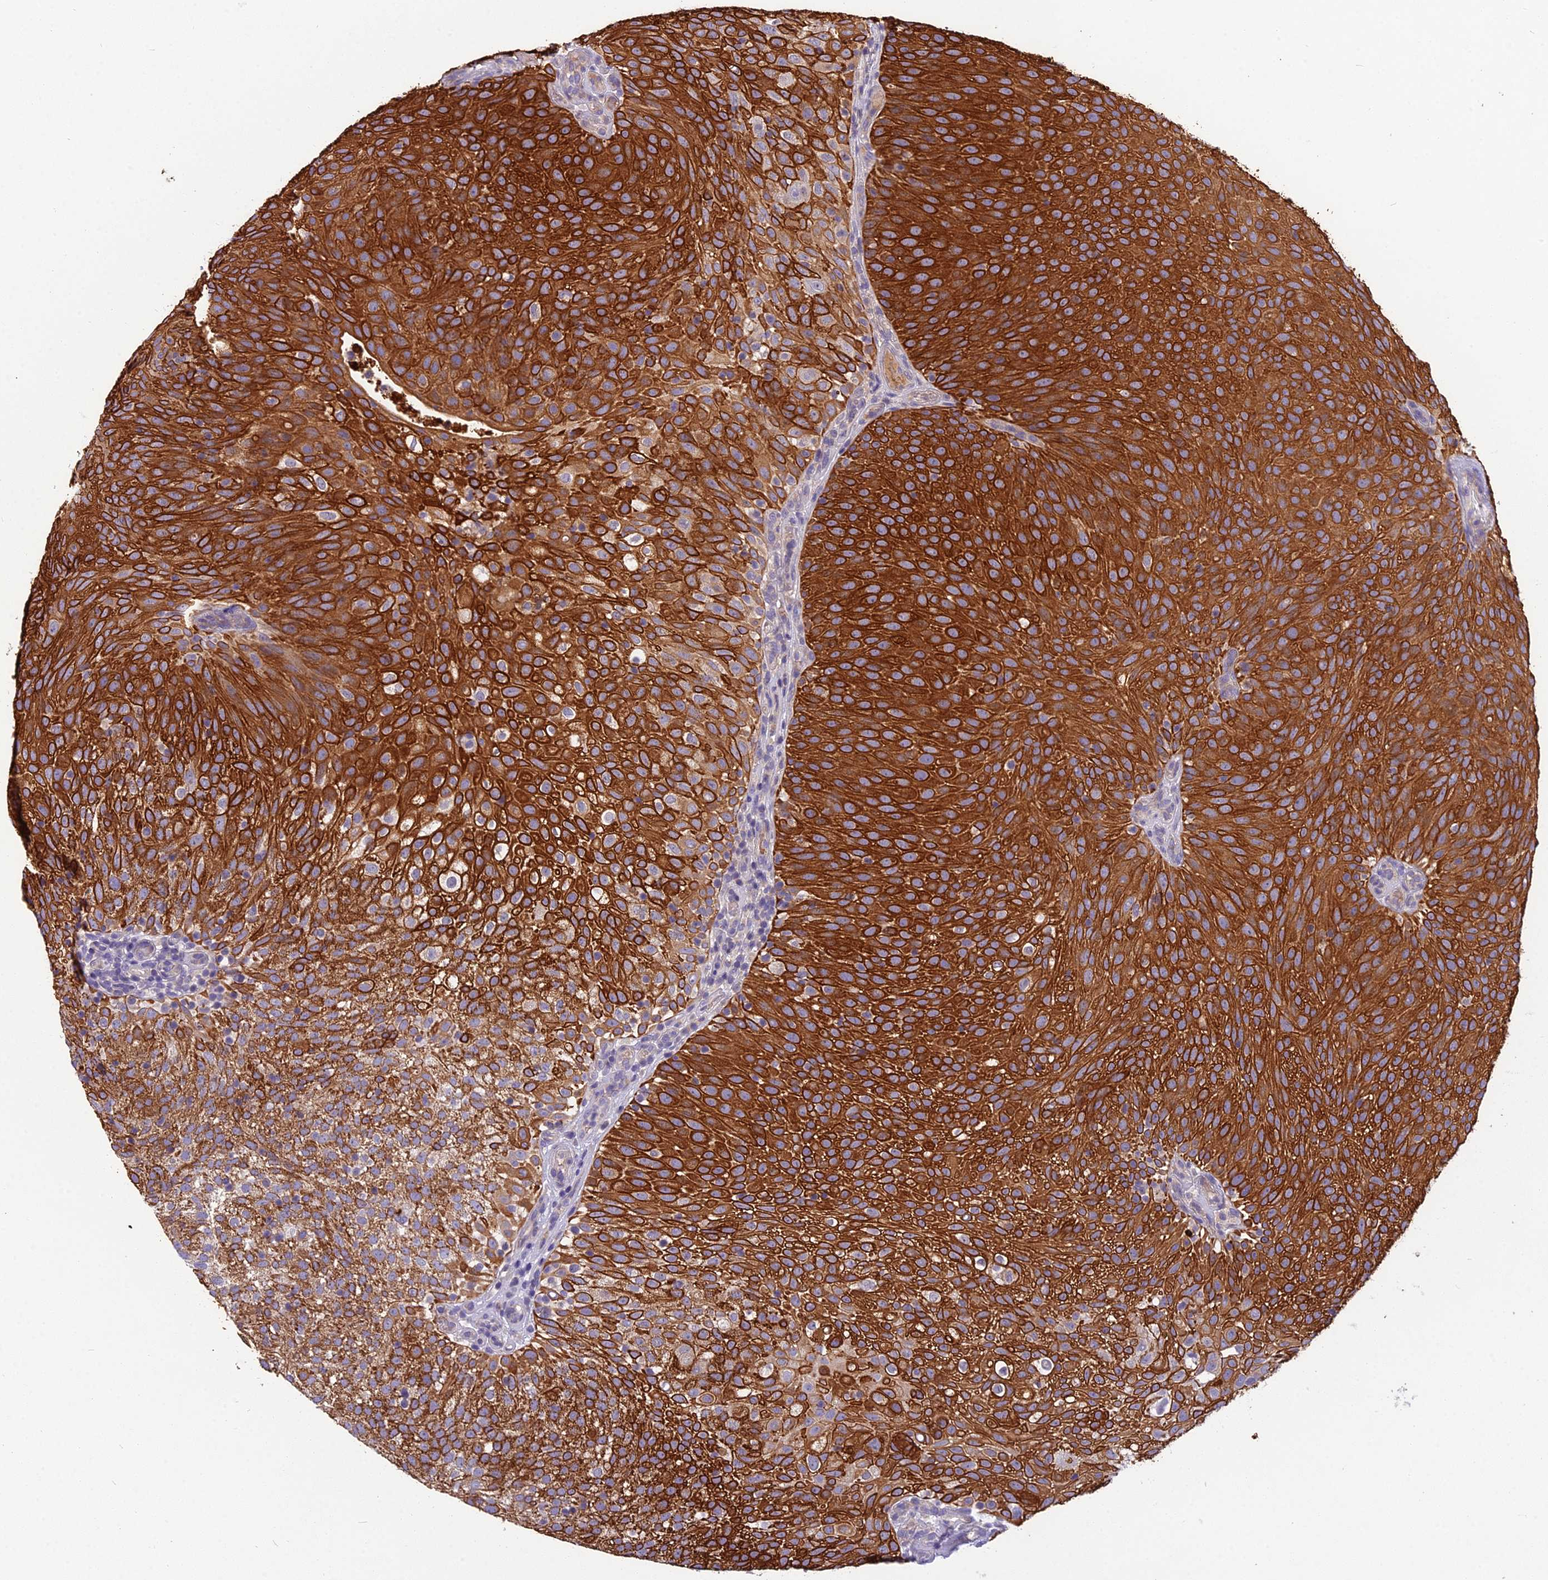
{"staining": {"intensity": "strong", "quantity": ">75%", "location": "cytoplasmic/membranous"}, "tissue": "urothelial cancer", "cell_type": "Tumor cells", "image_type": "cancer", "snomed": [{"axis": "morphology", "description": "Urothelial carcinoma, Low grade"}, {"axis": "topography", "description": "Urinary bladder"}], "caption": "The micrograph exhibits immunohistochemical staining of low-grade urothelial carcinoma. There is strong cytoplasmic/membranous expression is appreciated in about >75% of tumor cells. Ihc stains the protein in brown and the nuclei are stained blue.", "gene": "RBM41", "patient": {"sex": "male", "age": 78}}